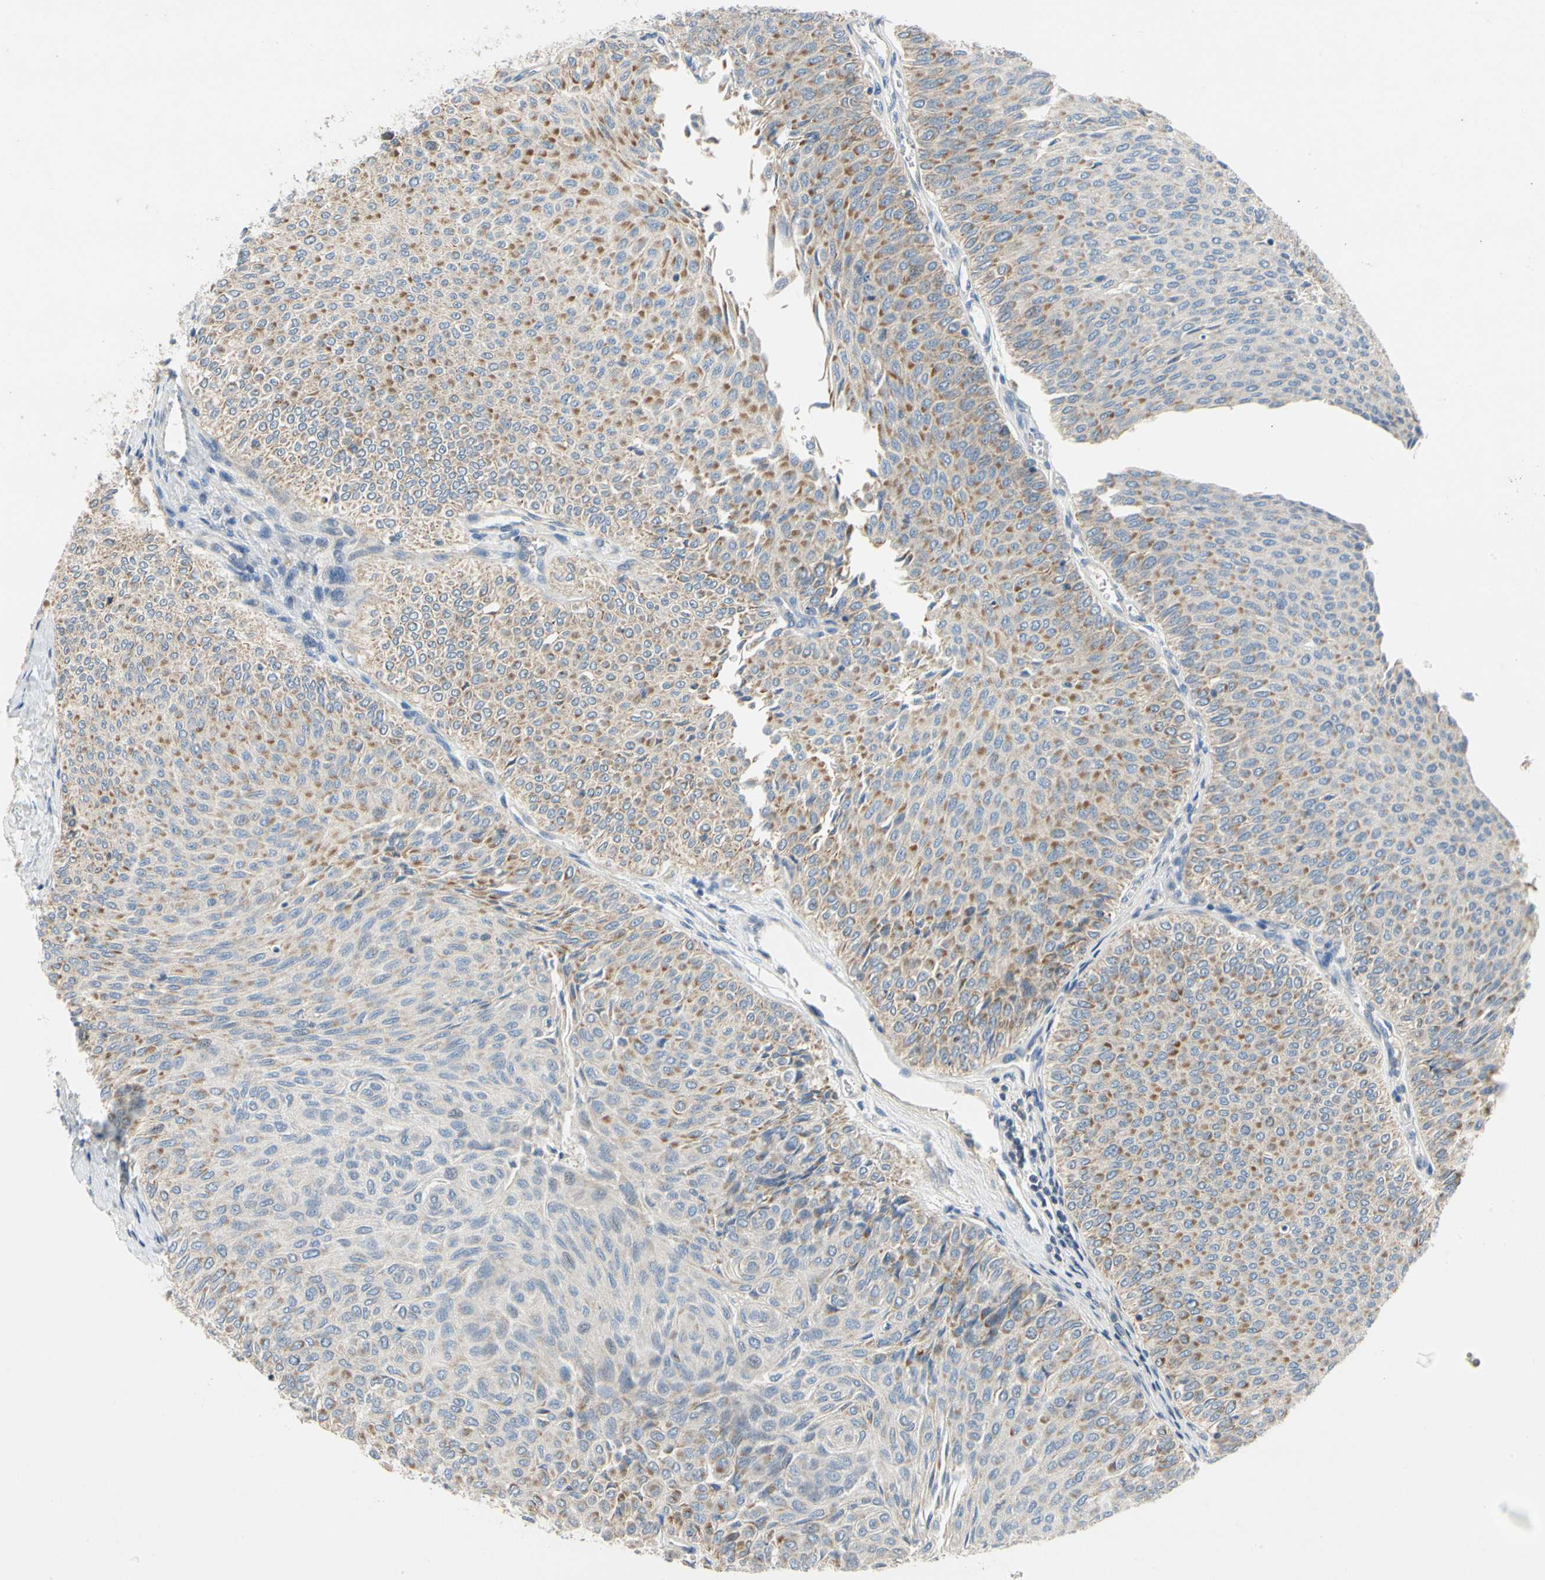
{"staining": {"intensity": "weak", "quantity": ">75%", "location": "cytoplasmic/membranous"}, "tissue": "urothelial cancer", "cell_type": "Tumor cells", "image_type": "cancer", "snomed": [{"axis": "morphology", "description": "Urothelial carcinoma, Low grade"}, {"axis": "topography", "description": "Urinary bladder"}], "caption": "Immunohistochemistry (IHC) histopathology image of neoplastic tissue: human low-grade urothelial carcinoma stained using immunohistochemistry reveals low levels of weak protein expression localized specifically in the cytoplasmic/membranous of tumor cells, appearing as a cytoplasmic/membranous brown color.", "gene": "KLHDC8B", "patient": {"sex": "male", "age": 78}}